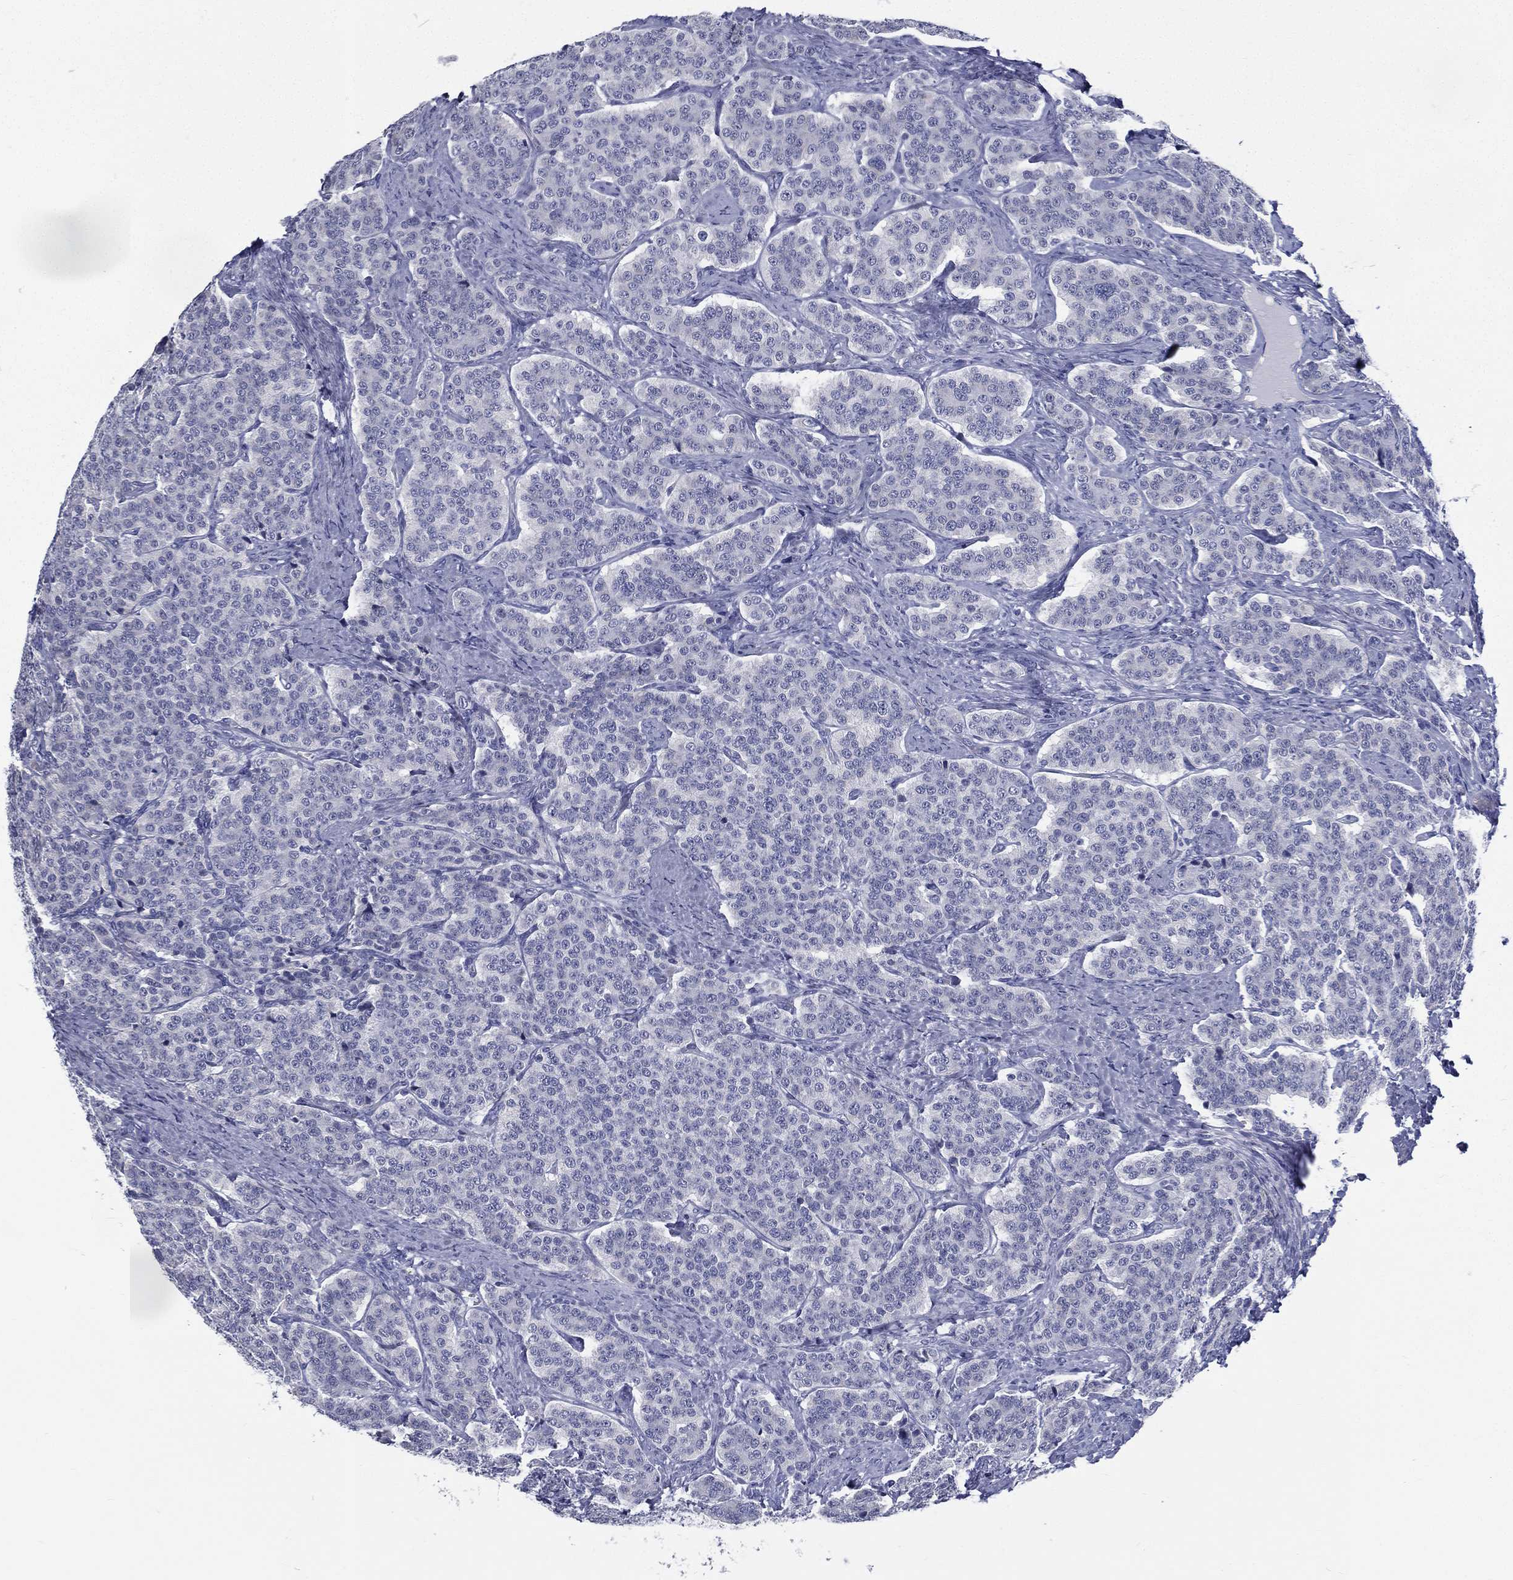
{"staining": {"intensity": "negative", "quantity": "none", "location": "none"}, "tissue": "carcinoid", "cell_type": "Tumor cells", "image_type": "cancer", "snomed": [{"axis": "morphology", "description": "Carcinoid, malignant, NOS"}, {"axis": "topography", "description": "Small intestine"}], "caption": "Immunohistochemistry (IHC) micrograph of carcinoid (malignant) stained for a protein (brown), which shows no staining in tumor cells. (Brightfield microscopy of DAB IHC at high magnification).", "gene": "RSPH4A", "patient": {"sex": "female", "age": 58}}